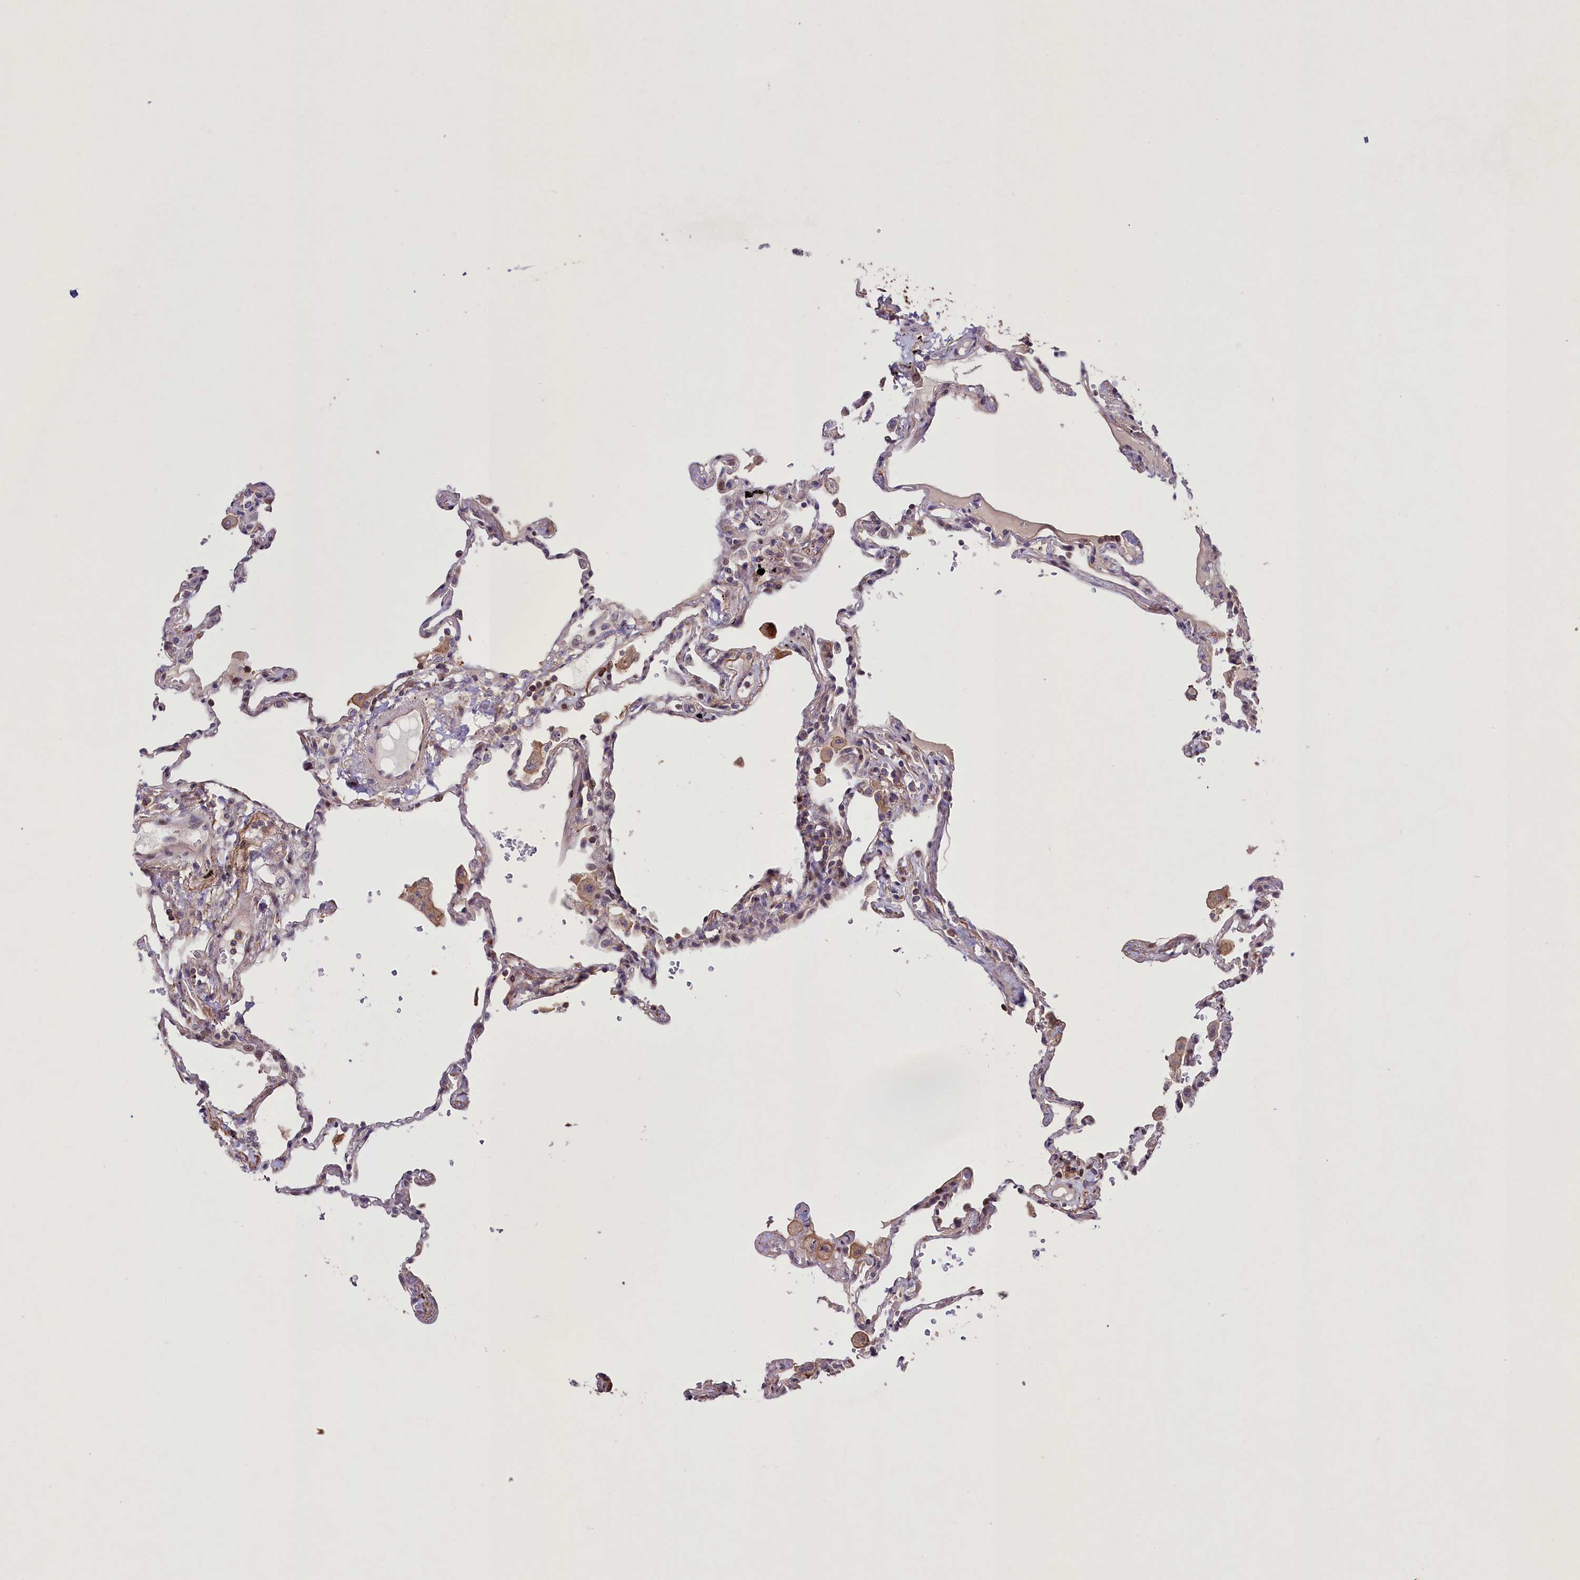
{"staining": {"intensity": "negative", "quantity": "none", "location": "none"}, "tissue": "lung", "cell_type": "Alveolar cells", "image_type": "normal", "snomed": [{"axis": "morphology", "description": "Normal tissue, NOS"}, {"axis": "topography", "description": "Lung"}], "caption": "This image is of unremarkable lung stained with IHC to label a protein in brown with the nuclei are counter-stained blue. There is no positivity in alveolar cells.", "gene": "CACNA1H", "patient": {"sex": "female", "age": 67}}